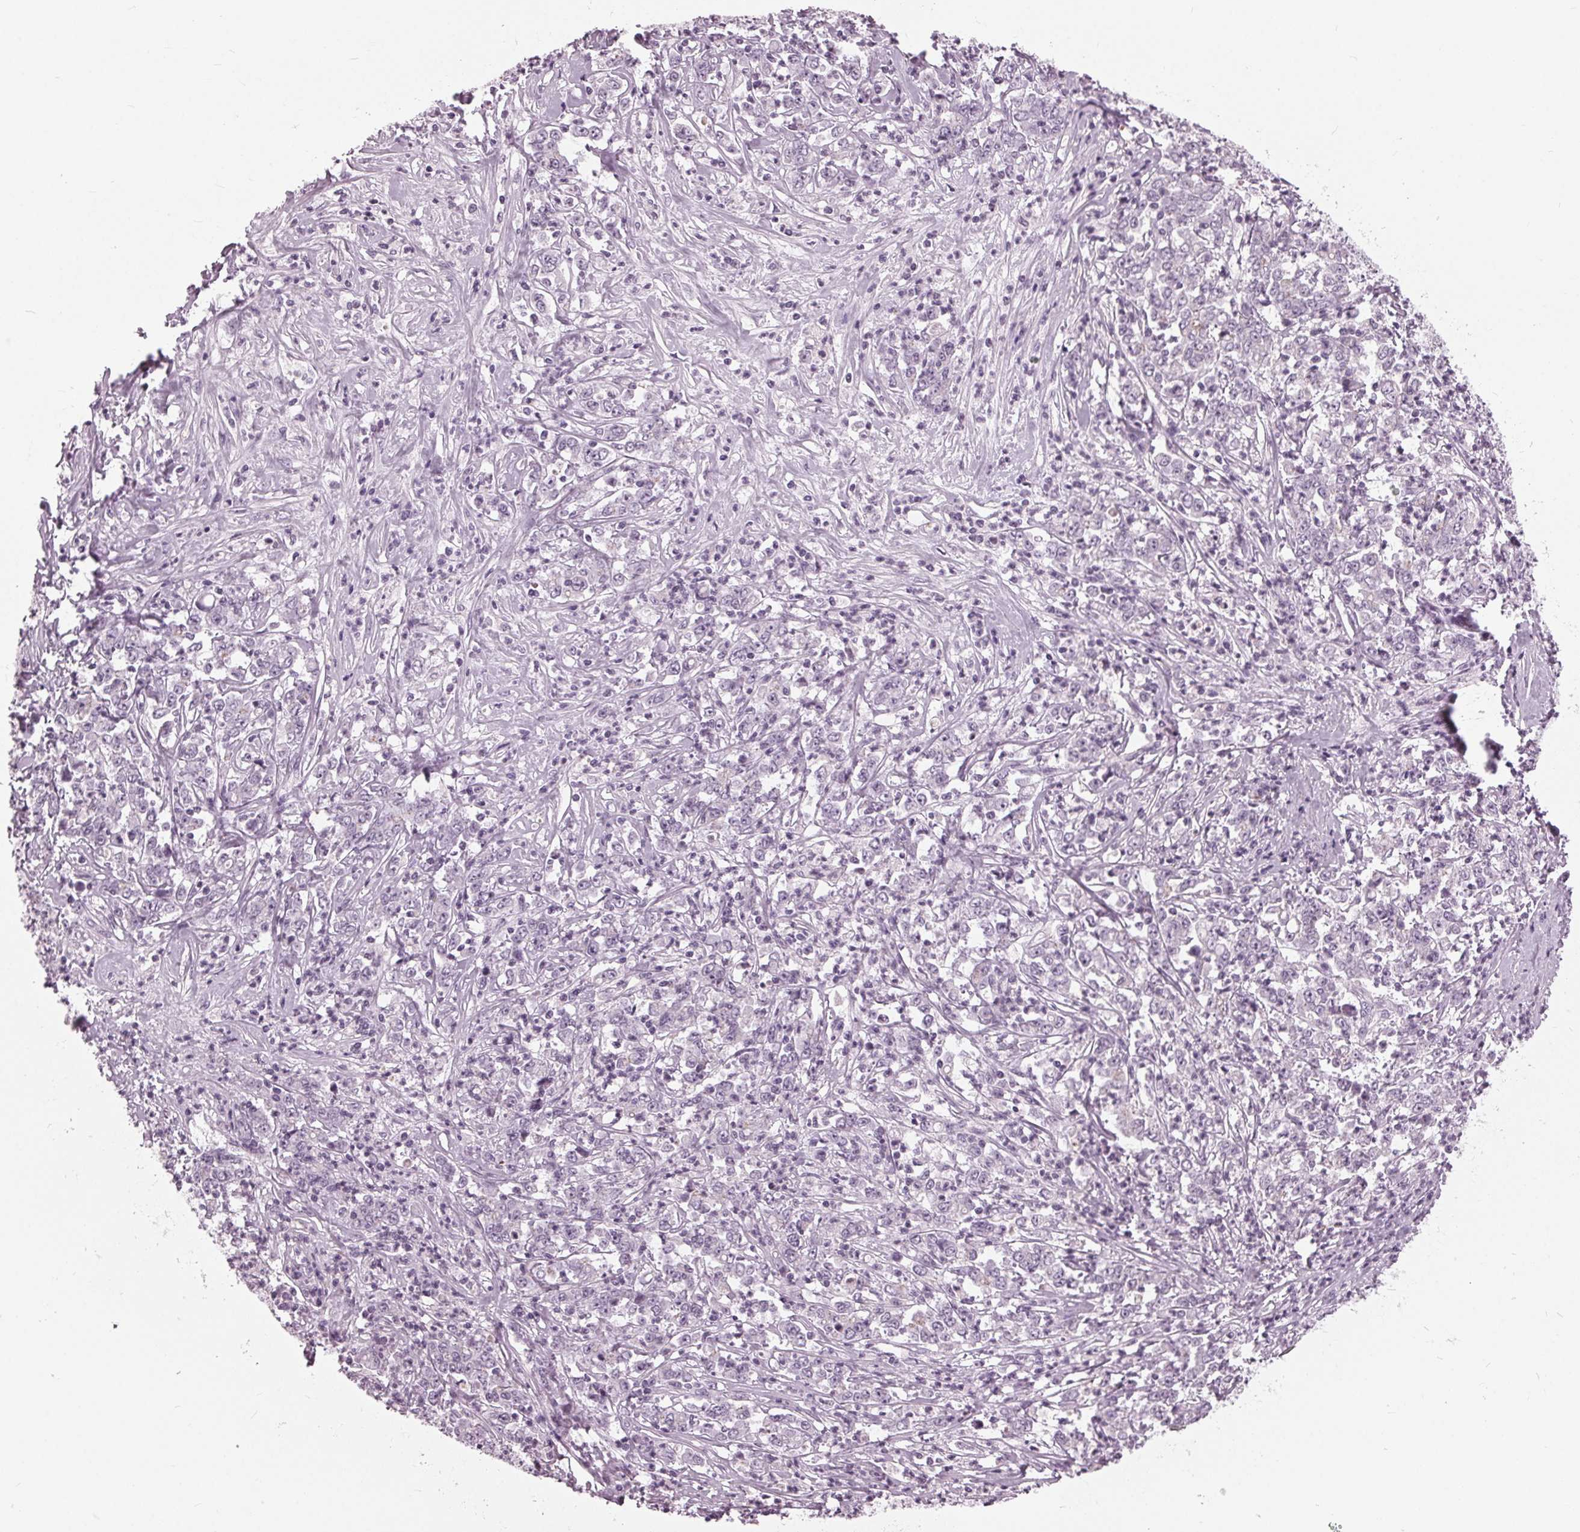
{"staining": {"intensity": "negative", "quantity": "none", "location": "none"}, "tissue": "stomach cancer", "cell_type": "Tumor cells", "image_type": "cancer", "snomed": [{"axis": "morphology", "description": "Adenocarcinoma, NOS"}, {"axis": "topography", "description": "Stomach, lower"}], "caption": "A micrograph of adenocarcinoma (stomach) stained for a protein exhibits no brown staining in tumor cells.", "gene": "SLC9A4", "patient": {"sex": "female", "age": 71}}